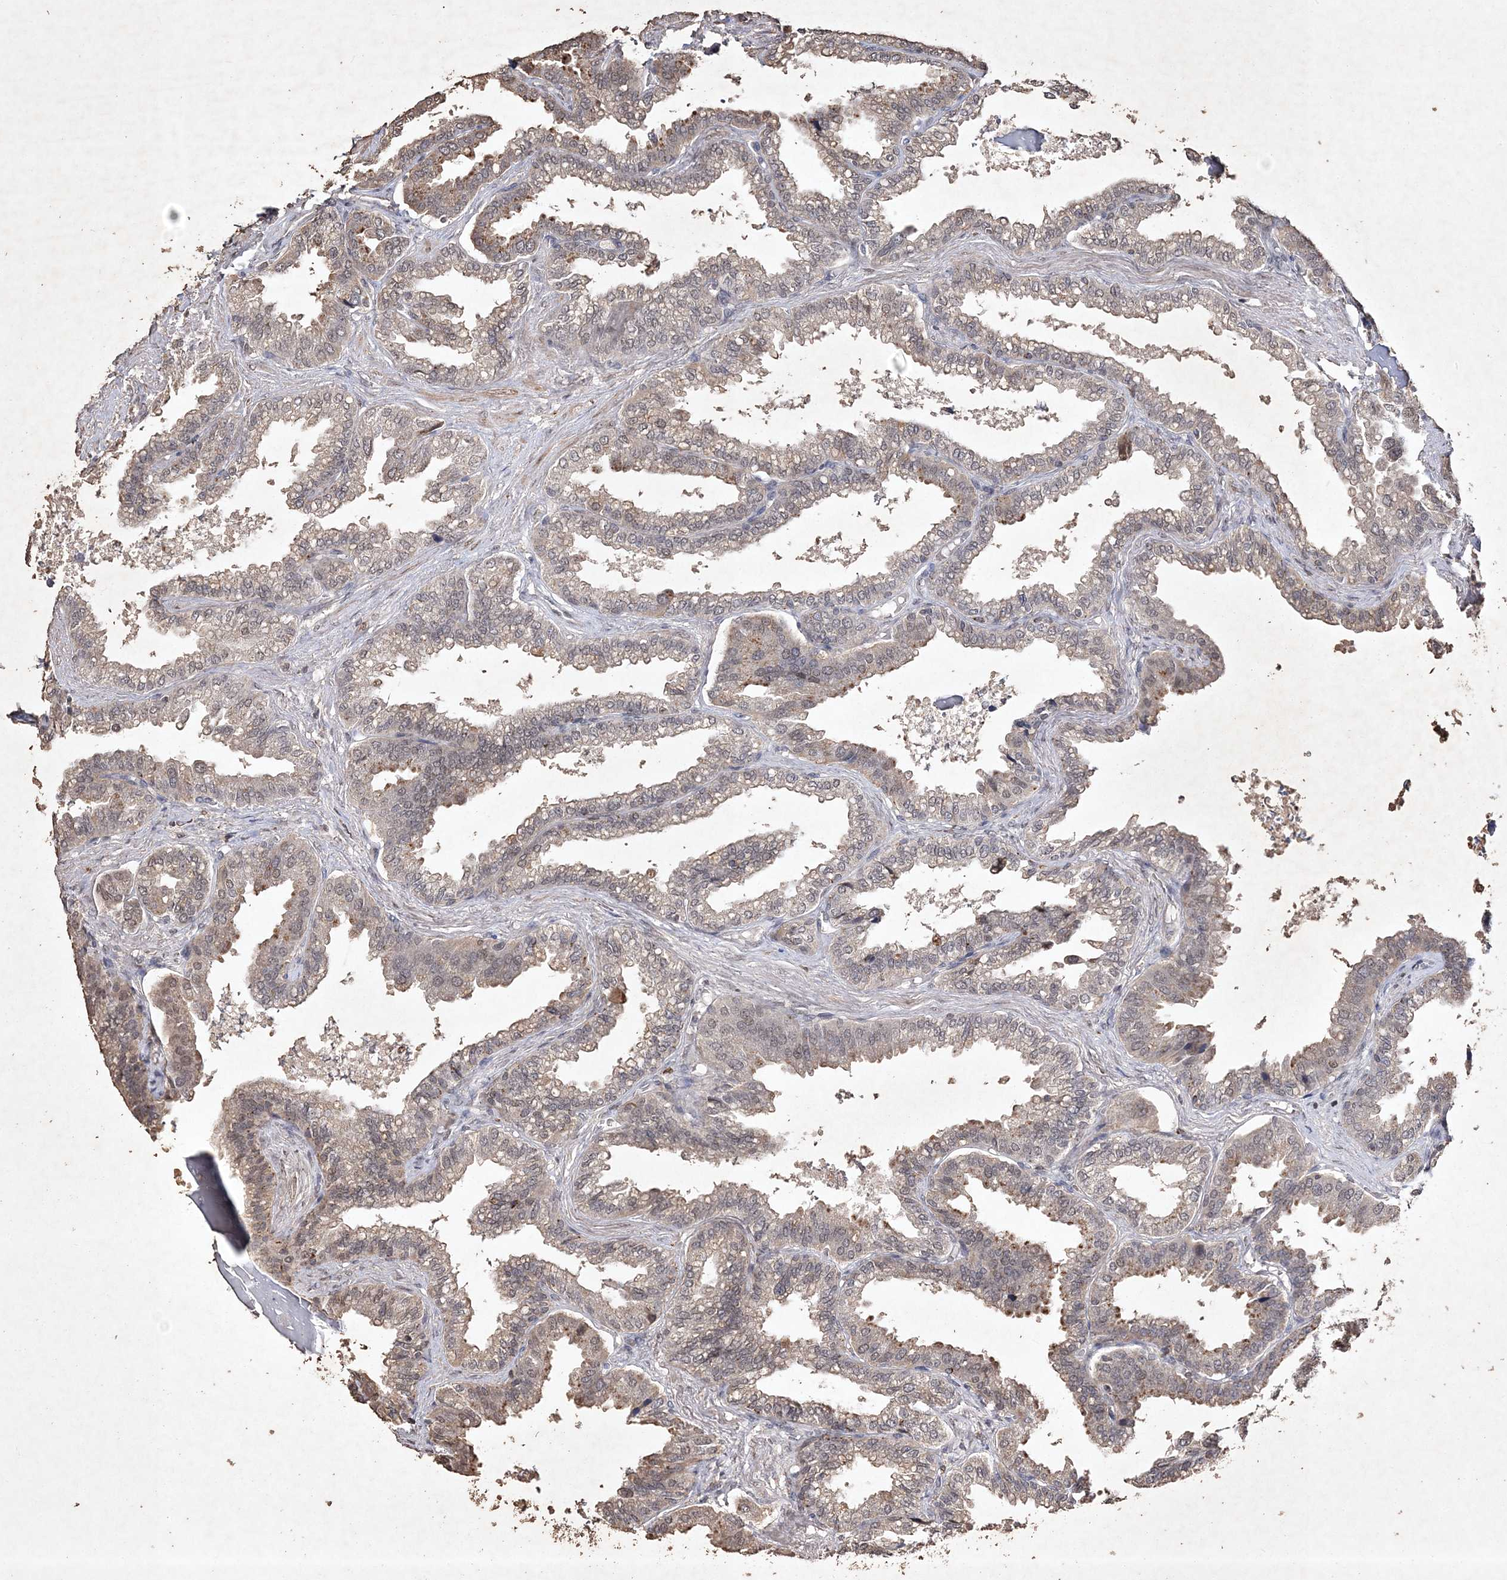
{"staining": {"intensity": "moderate", "quantity": "25%-75%", "location": "nuclear"}, "tissue": "seminal vesicle", "cell_type": "Glandular cells", "image_type": "normal", "snomed": [{"axis": "morphology", "description": "Normal tissue, NOS"}, {"axis": "topography", "description": "Seminal veicle"}], "caption": "A brown stain shows moderate nuclear positivity of a protein in glandular cells of benign seminal vesicle. (brown staining indicates protein expression, while blue staining denotes nuclei).", "gene": "C3orf38", "patient": {"sex": "male", "age": 46}}